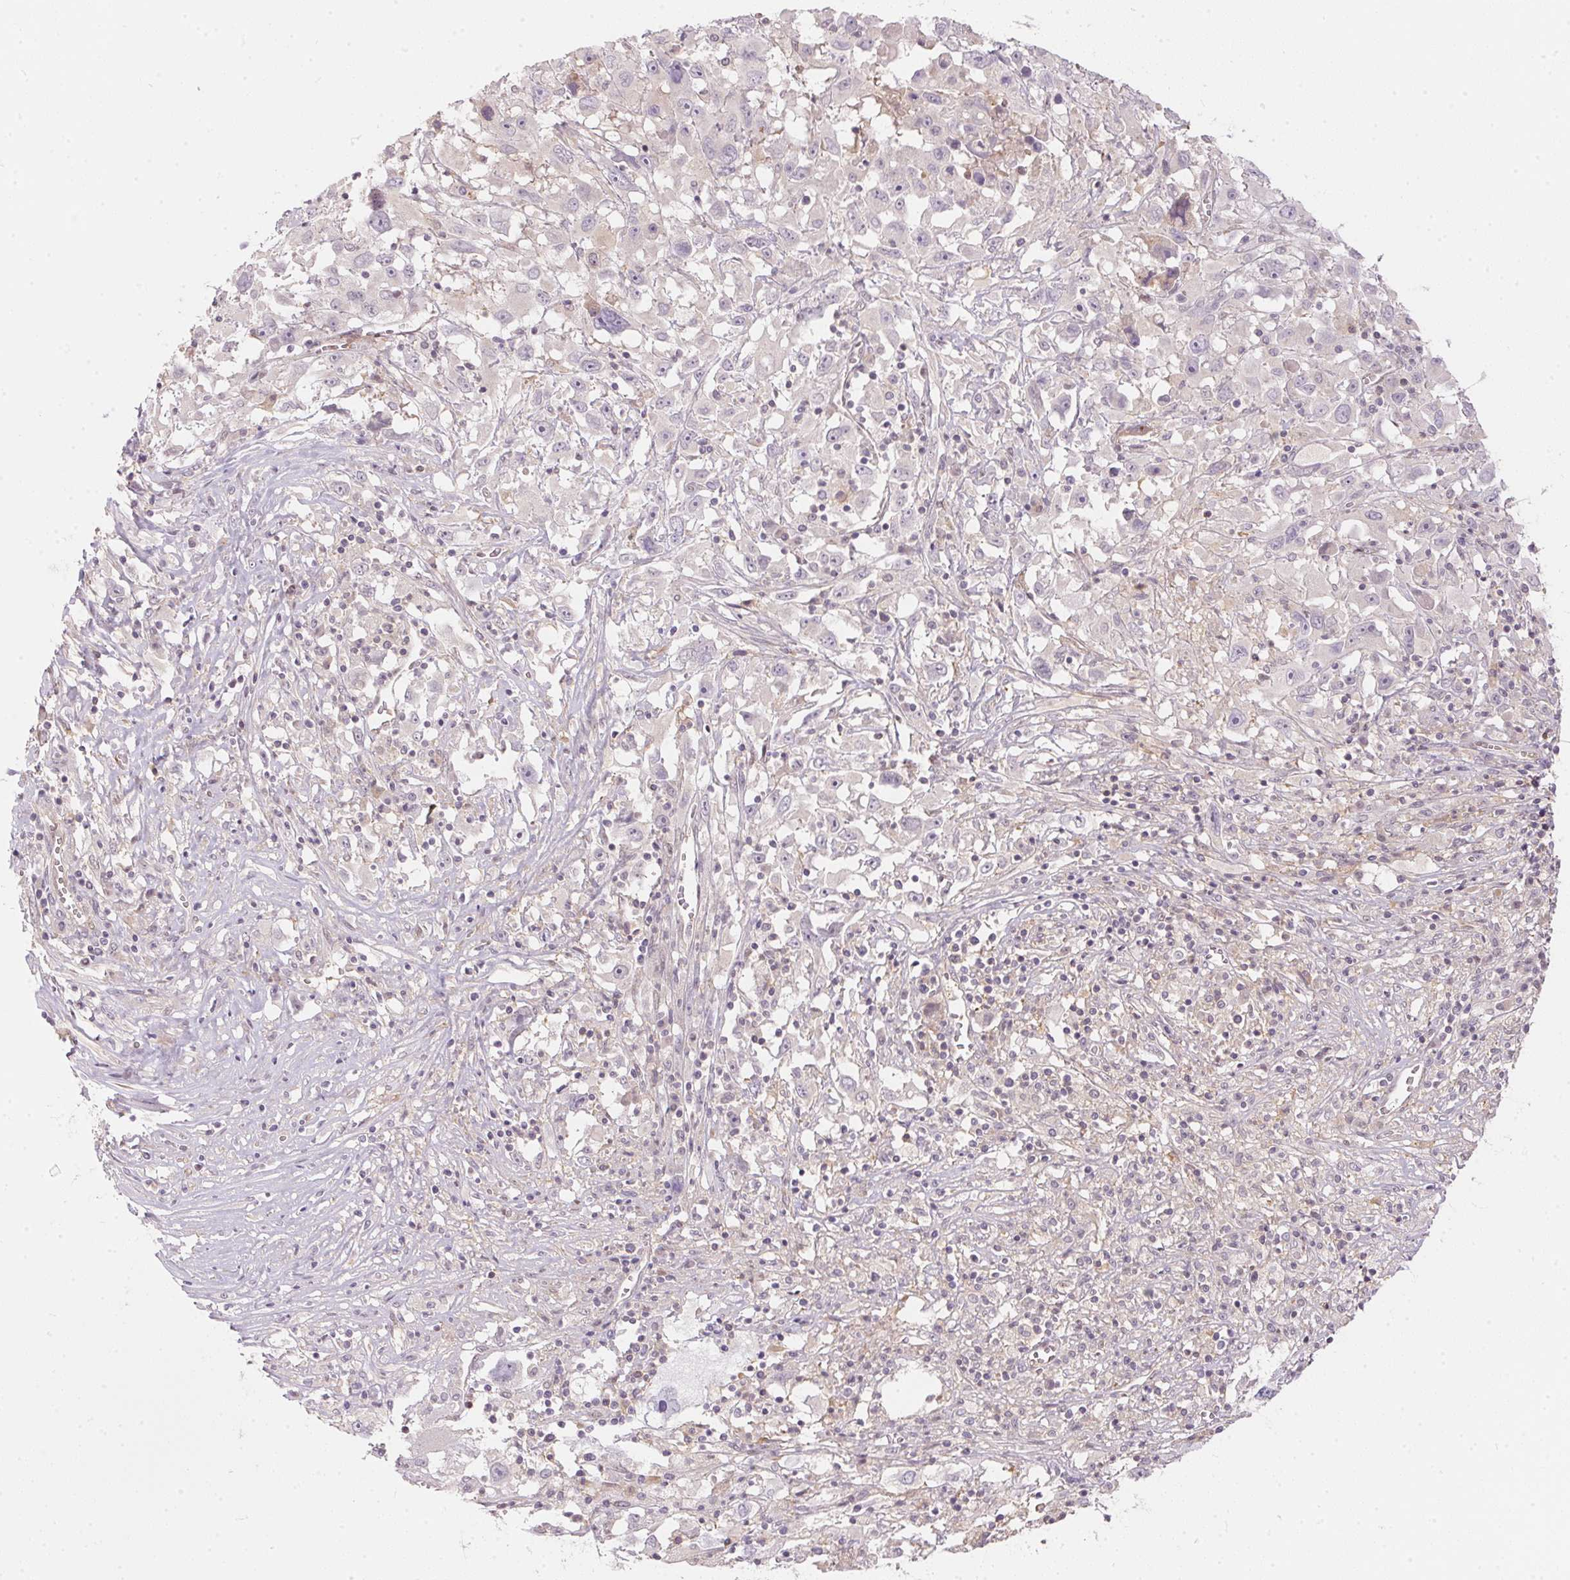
{"staining": {"intensity": "negative", "quantity": "none", "location": "none"}, "tissue": "melanoma", "cell_type": "Tumor cells", "image_type": "cancer", "snomed": [{"axis": "morphology", "description": "Malignant melanoma, Metastatic site"}, {"axis": "topography", "description": "Soft tissue"}], "caption": "Immunohistochemical staining of malignant melanoma (metastatic site) exhibits no significant staining in tumor cells.", "gene": "BLMH", "patient": {"sex": "male", "age": 50}}